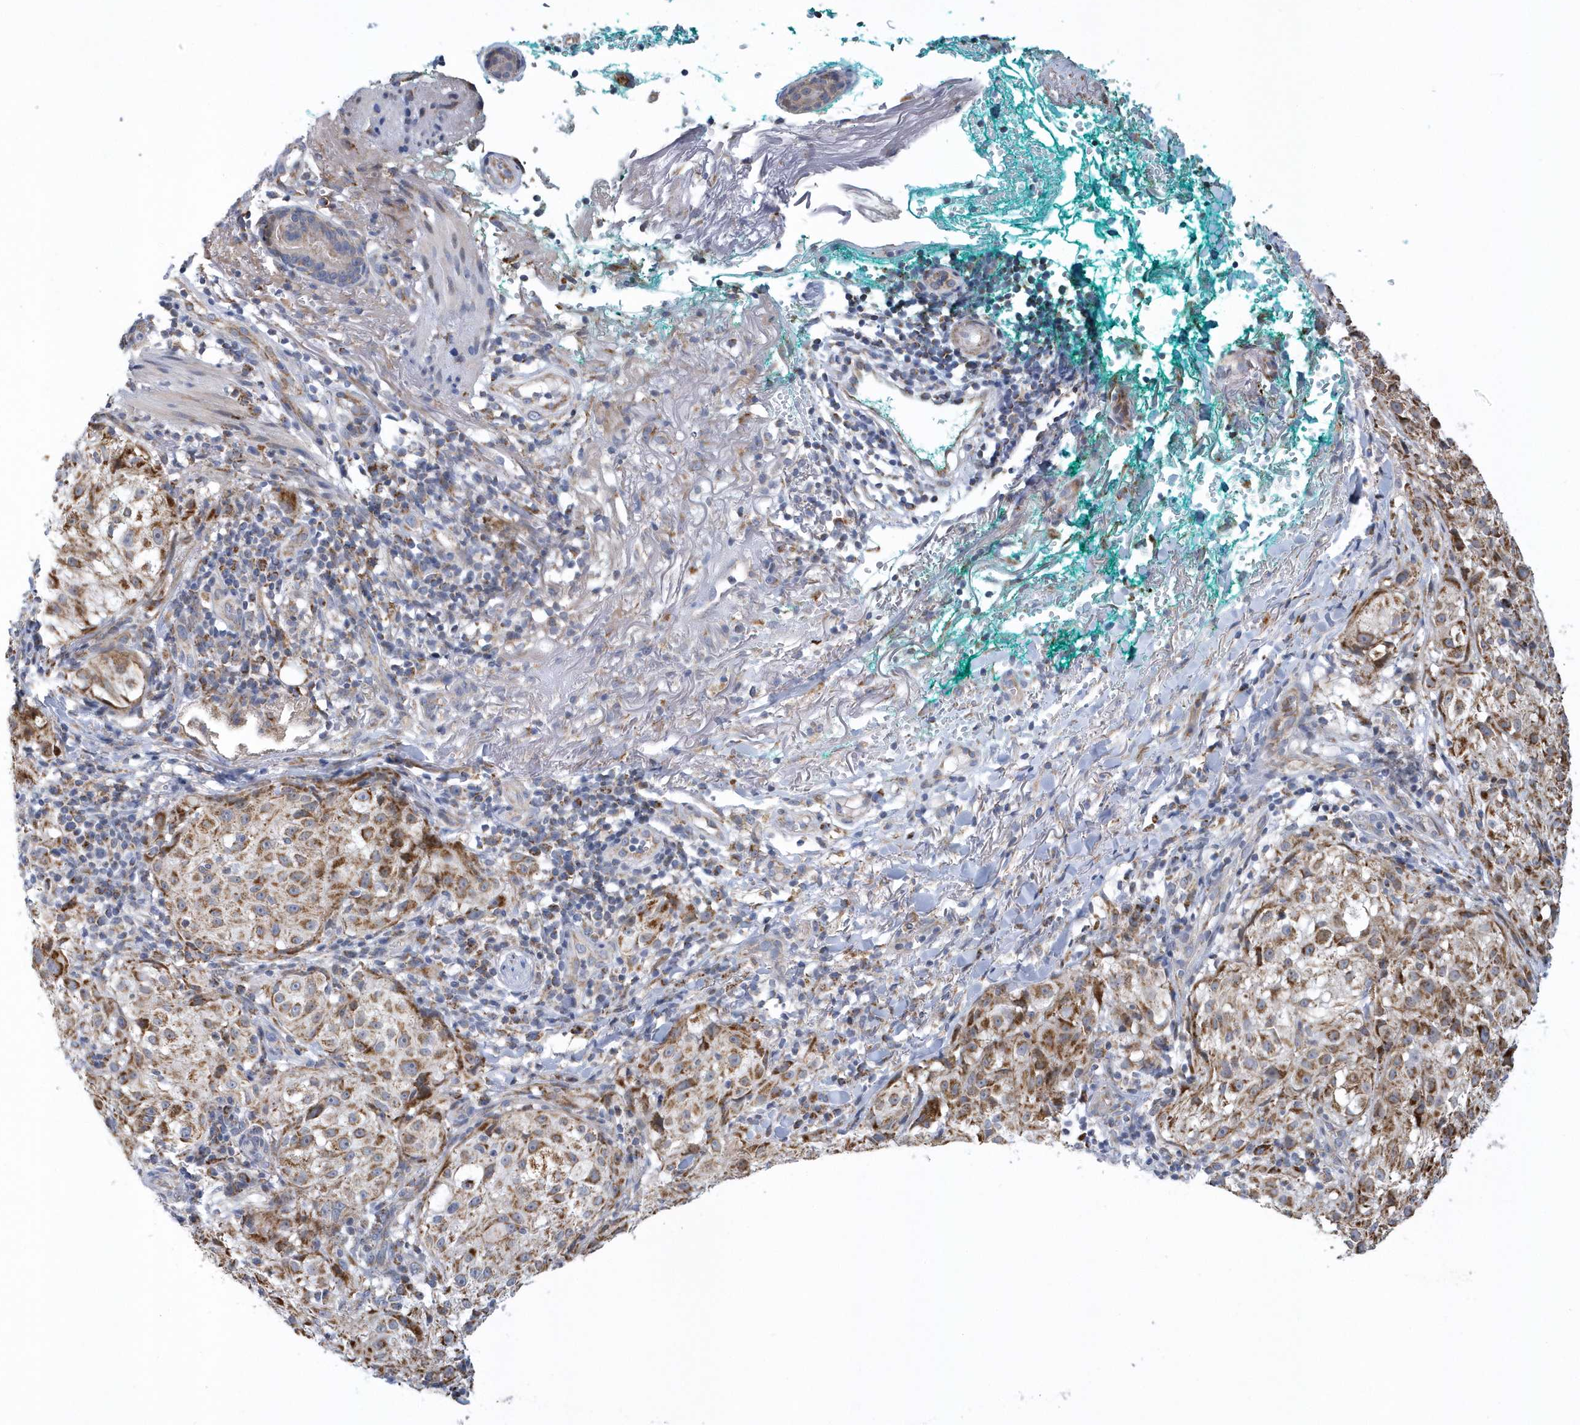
{"staining": {"intensity": "moderate", "quantity": ">75%", "location": "cytoplasmic/membranous"}, "tissue": "melanoma", "cell_type": "Tumor cells", "image_type": "cancer", "snomed": [{"axis": "morphology", "description": "Necrosis, NOS"}, {"axis": "morphology", "description": "Malignant melanoma, NOS"}, {"axis": "topography", "description": "Skin"}], "caption": "A brown stain shows moderate cytoplasmic/membranous staining of a protein in human melanoma tumor cells.", "gene": "VWA5B2", "patient": {"sex": "female", "age": 87}}